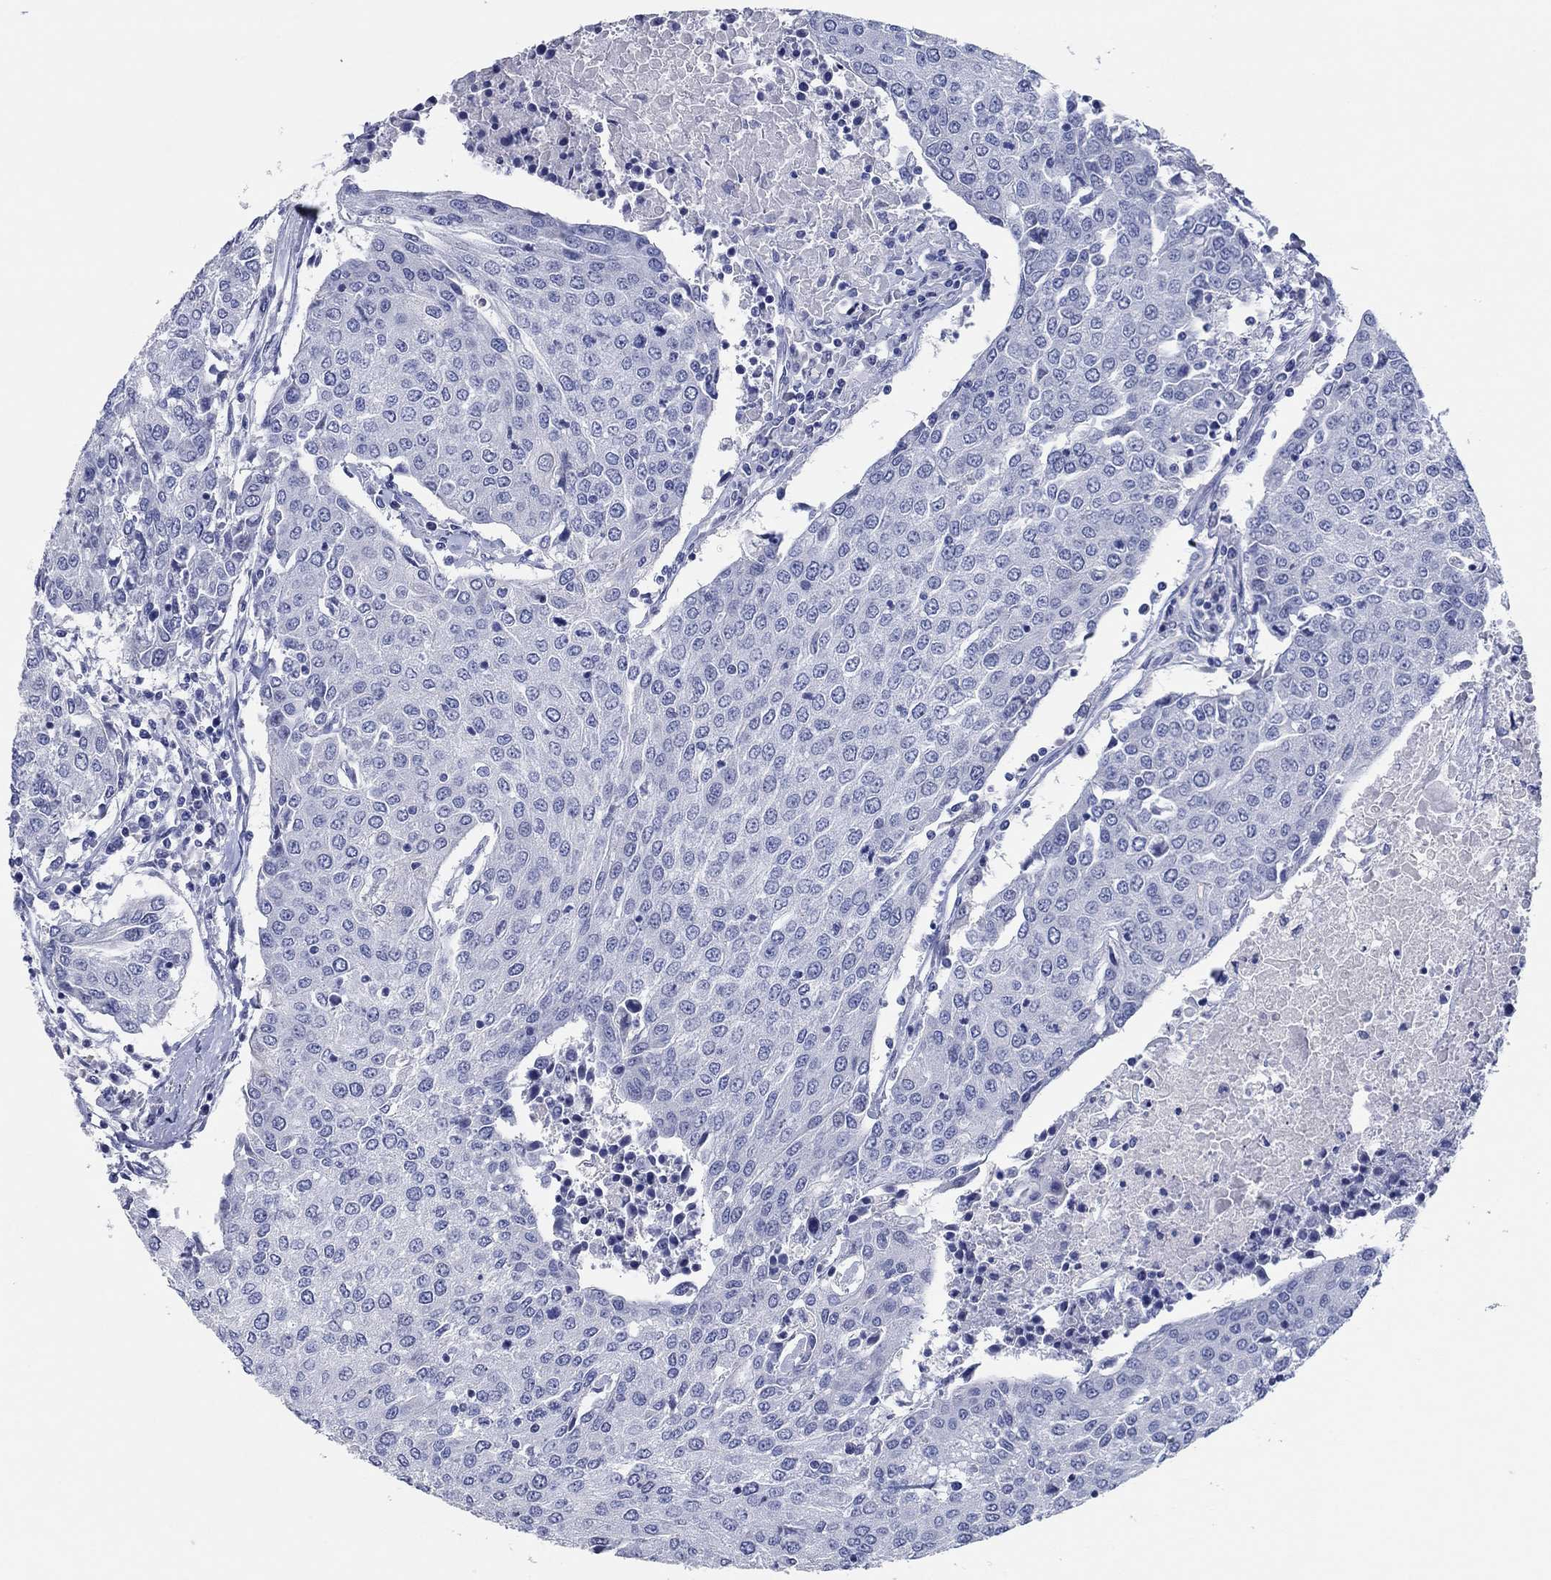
{"staining": {"intensity": "negative", "quantity": "none", "location": "none"}, "tissue": "urothelial cancer", "cell_type": "Tumor cells", "image_type": "cancer", "snomed": [{"axis": "morphology", "description": "Urothelial carcinoma, High grade"}, {"axis": "topography", "description": "Urinary bladder"}], "caption": "Protein analysis of urothelial cancer displays no significant expression in tumor cells.", "gene": "POU5F1", "patient": {"sex": "female", "age": 85}}